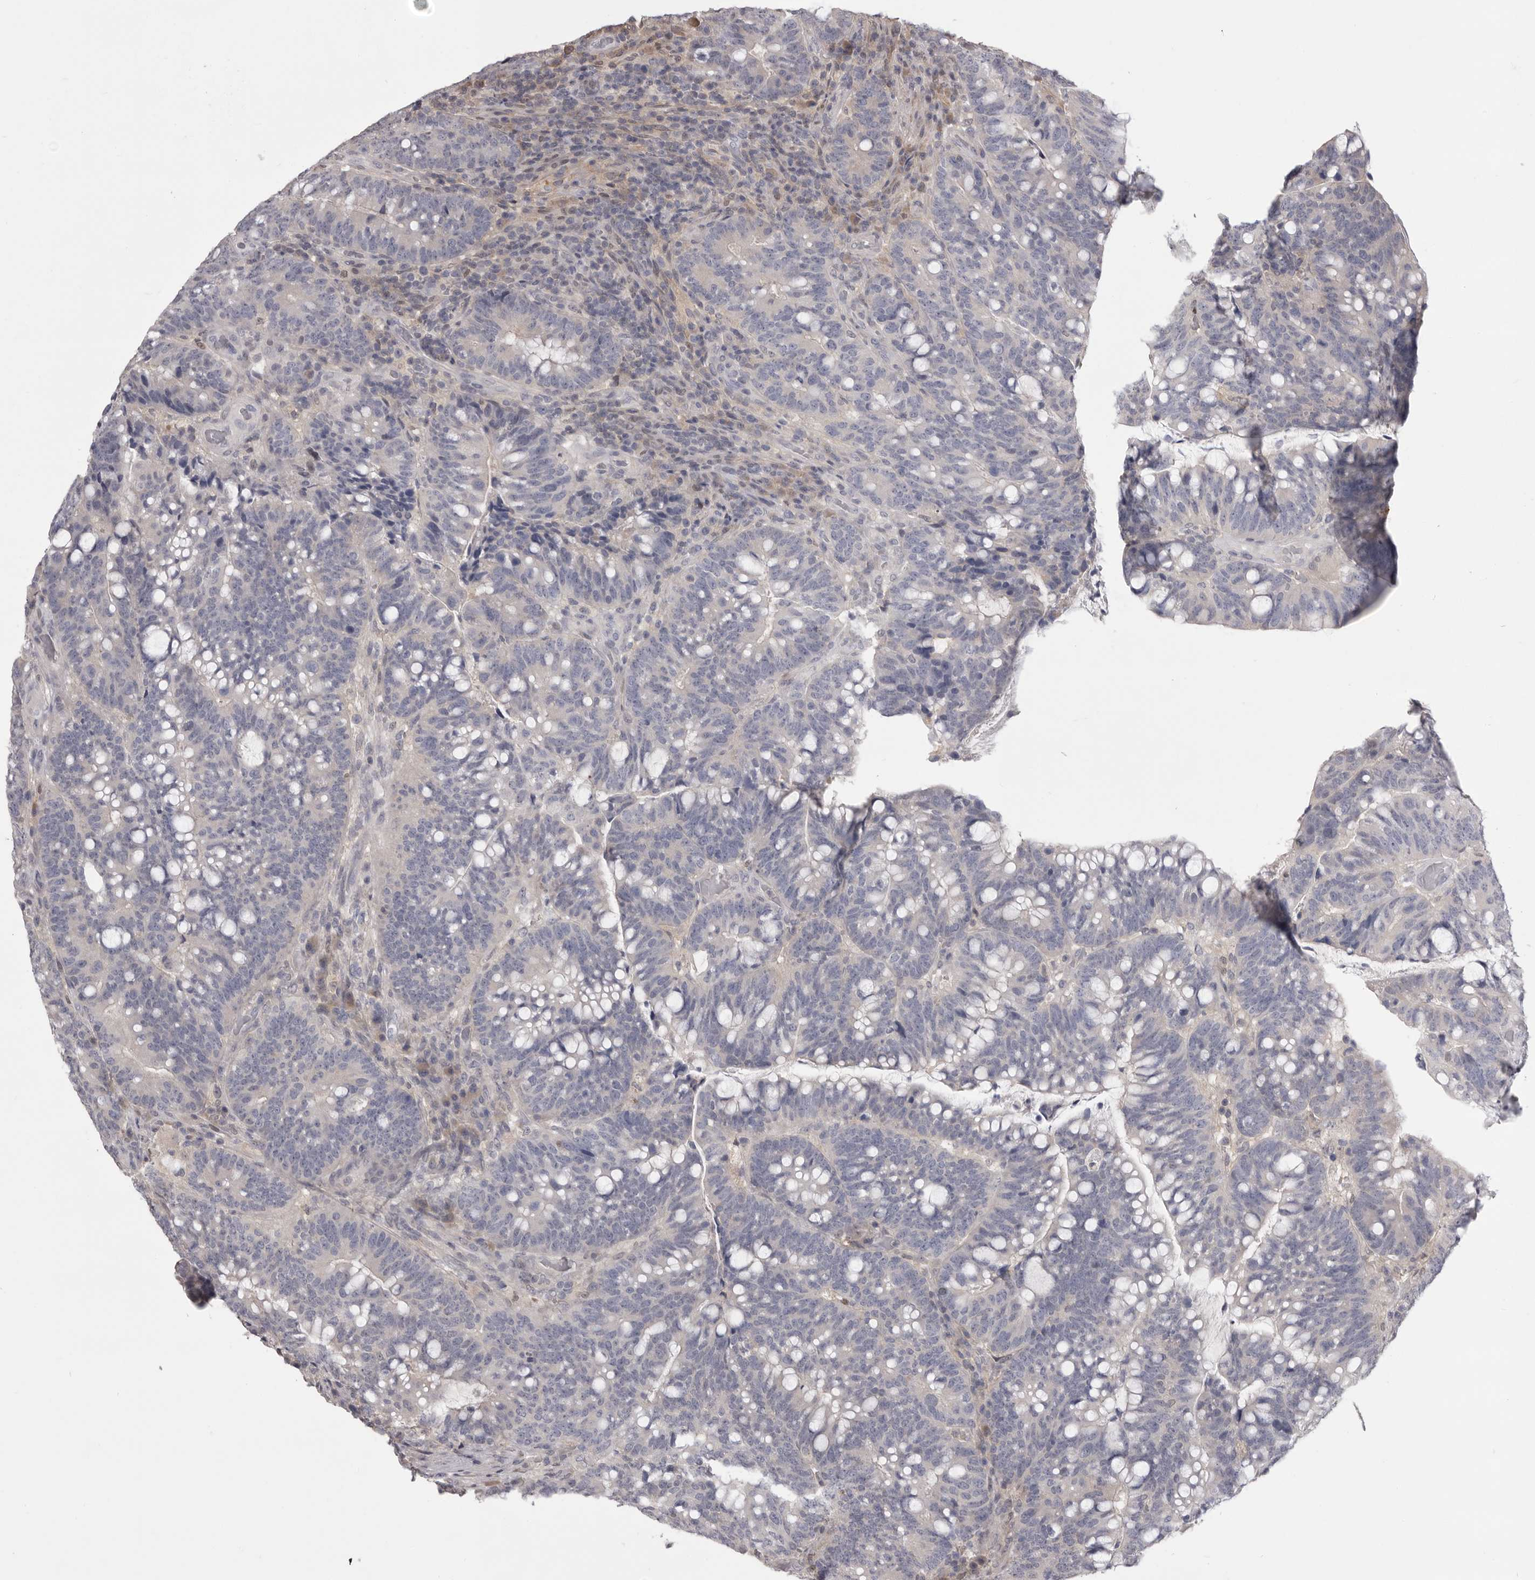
{"staining": {"intensity": "negative", "quantity": "none", "location": "none"}, "tissue": "colorectal cancer", "cell_type": "Tumor cells", "image_type": "cancer", "snomed": [{"axis": "morphology", "description": "Adenocarcinoma, NOS"}, {"axis": "topography", "description": "Colon"}], "caption": "A histopathology image of colorectal cancer stained for a protein demonstrates no brown staining in tumor cells.", "gene": "MDH1", "patient": {"sex": "female", "age": 66}}